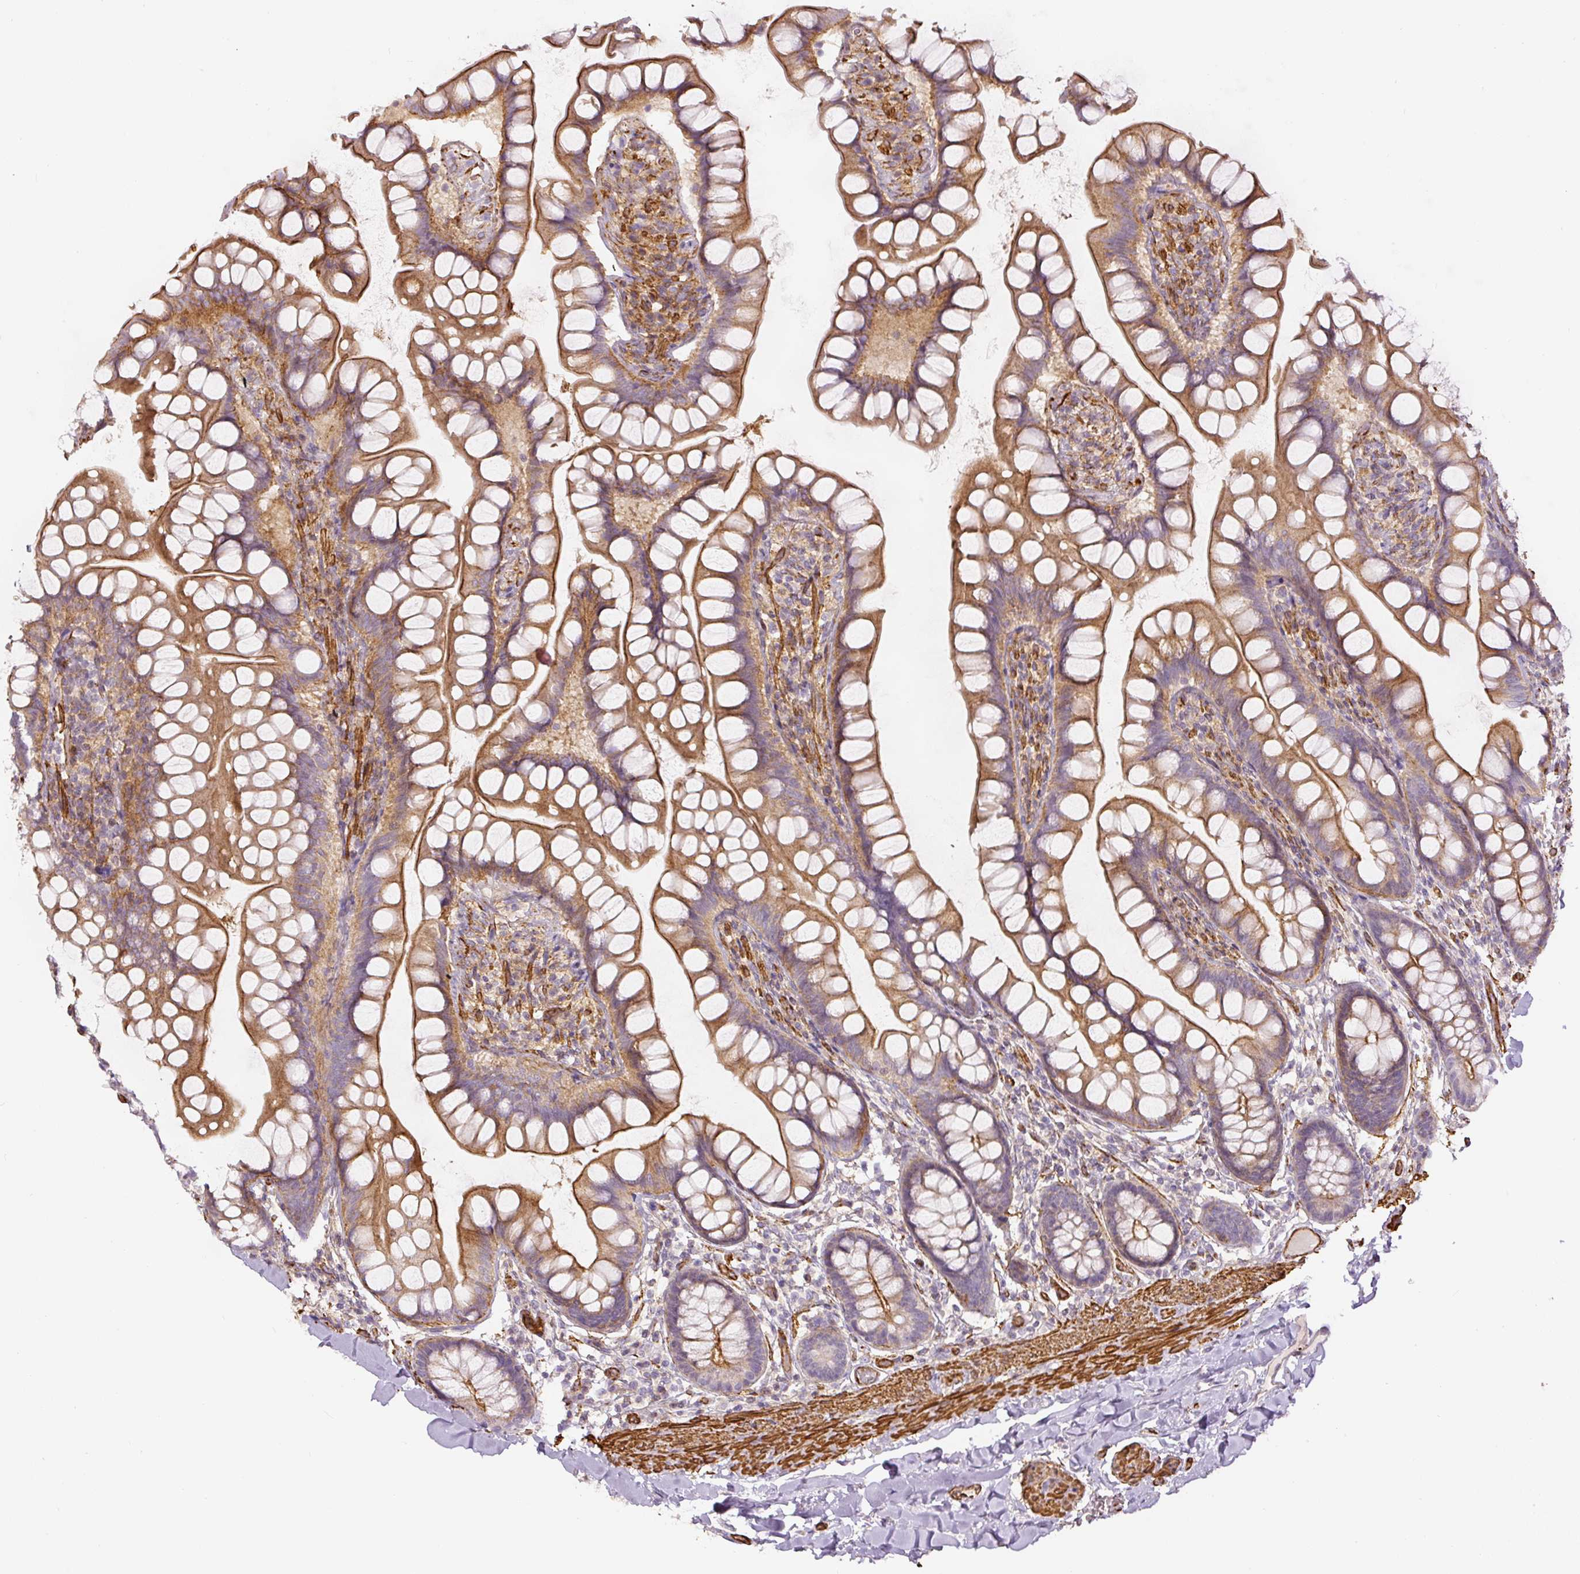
{"staining": {"intensity": "moderate", "quantity": ">75%", "location": "cytoplasmic/membranous"}, "tissue": "small intestine", "cell_type": "Glandular cells", "image_type": "normal", "snomed": [{"axis": "morphology", "description": "Normal tissue, NOS"}, {"axis": "topography", "description": "Small intestine"}], "caption": "Immunohistochemical staining of unremarkable human small intestine exhibits medium levels of moderate cytoplasmic/membranous staining in approximately >75% of glandular cells.", "gene": "MYL12A", "patient": {"sex": "male", "age": 70}}